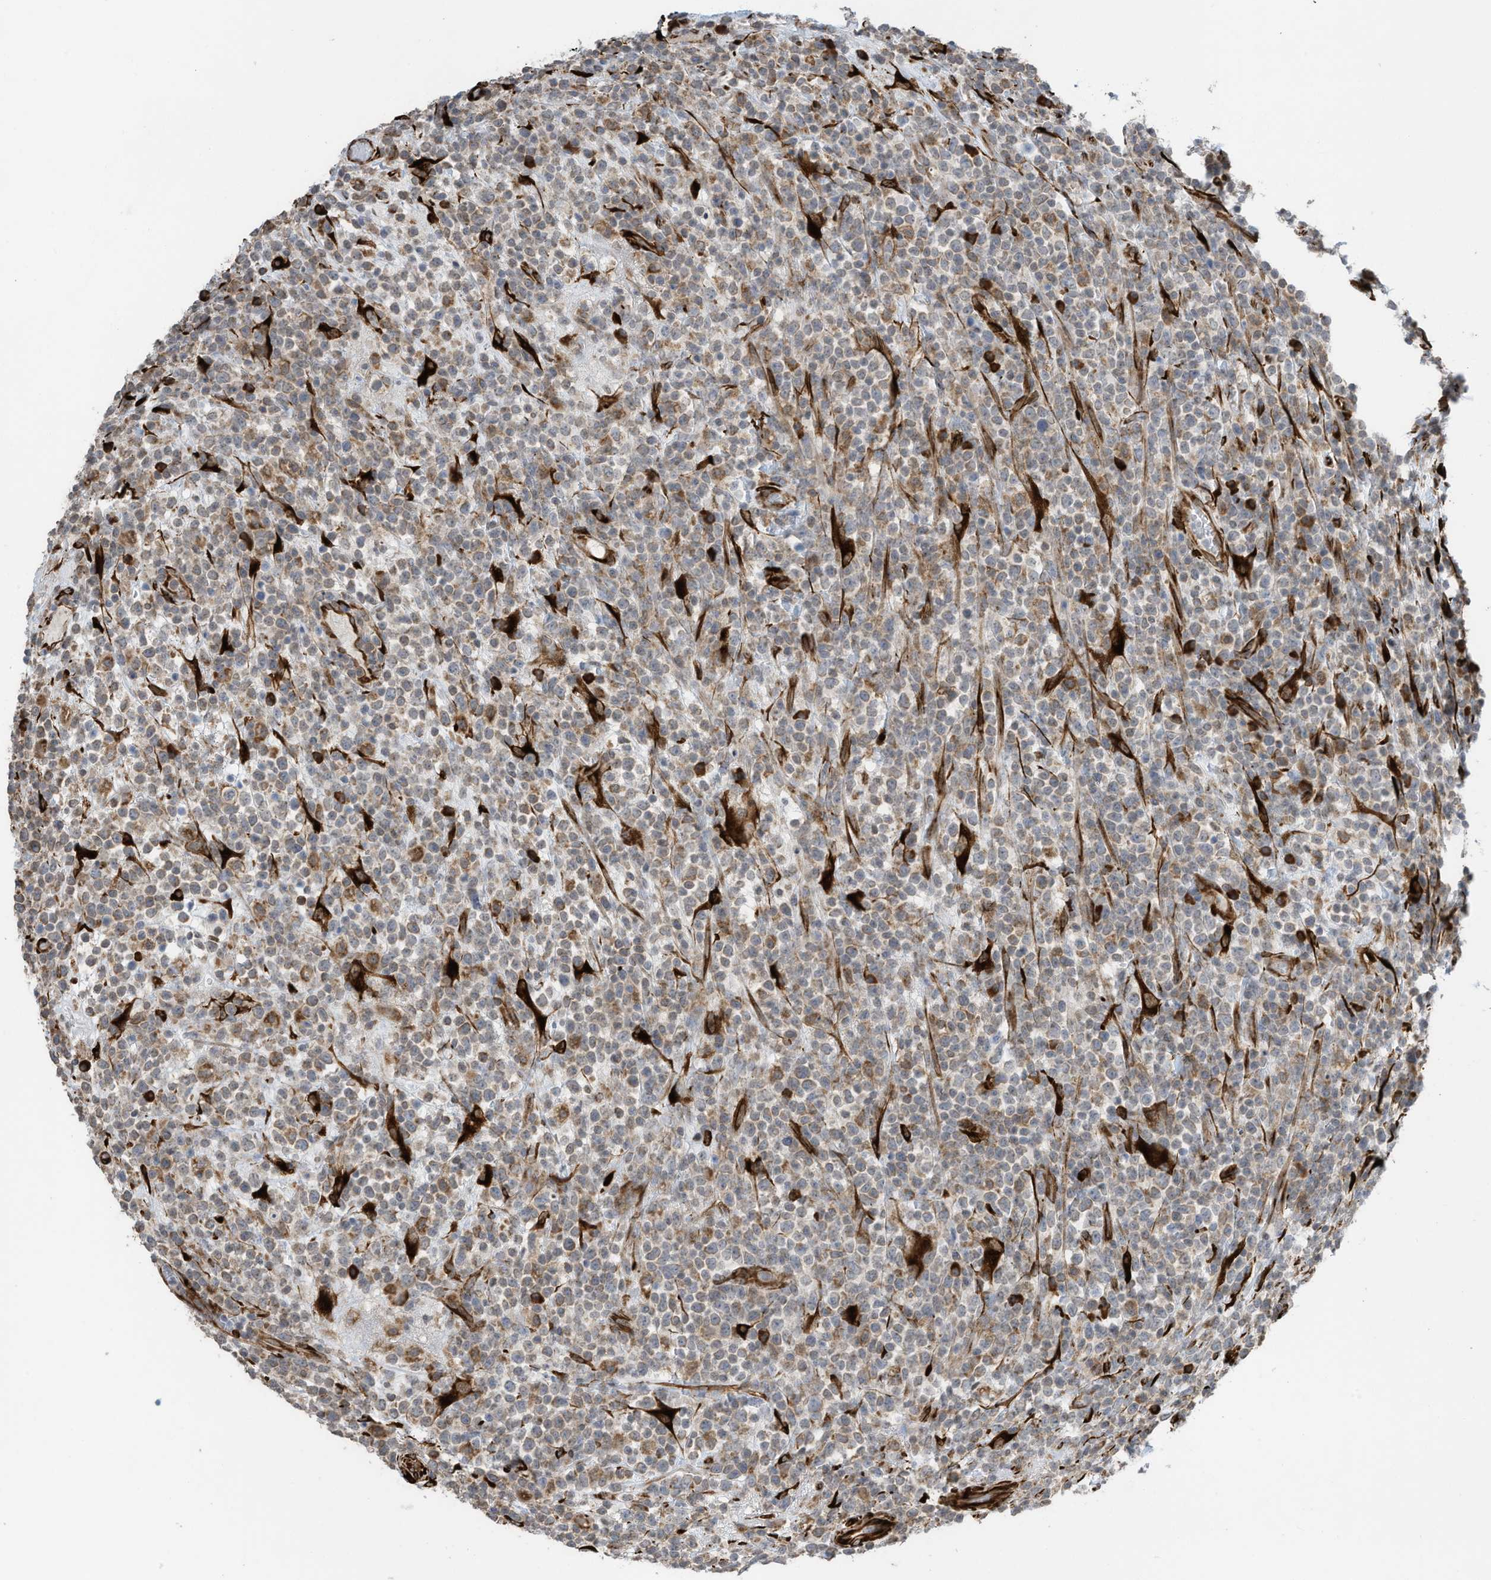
{"staining": {"intensity": "weak", "quantity": "25%-75%", "location": "cytoplasmic/membranous"}, "tissue": "lymphoma", "cell_type": "Tumor cells", "image_type": "cancer", "snomed": [{"axis": "morphology", "description": "Malignant lymphoma, non-Hodgkin's type, High grade"}, {"axis": "topography", "description": "Colon"}], "caption": "Weak cytoplasmic/membranous protein expression is seen in about 25%-75% of tumor cells in lymphoma.", "gene": "ZBTB45", "patient": {"sex": "female", "age": 53}}